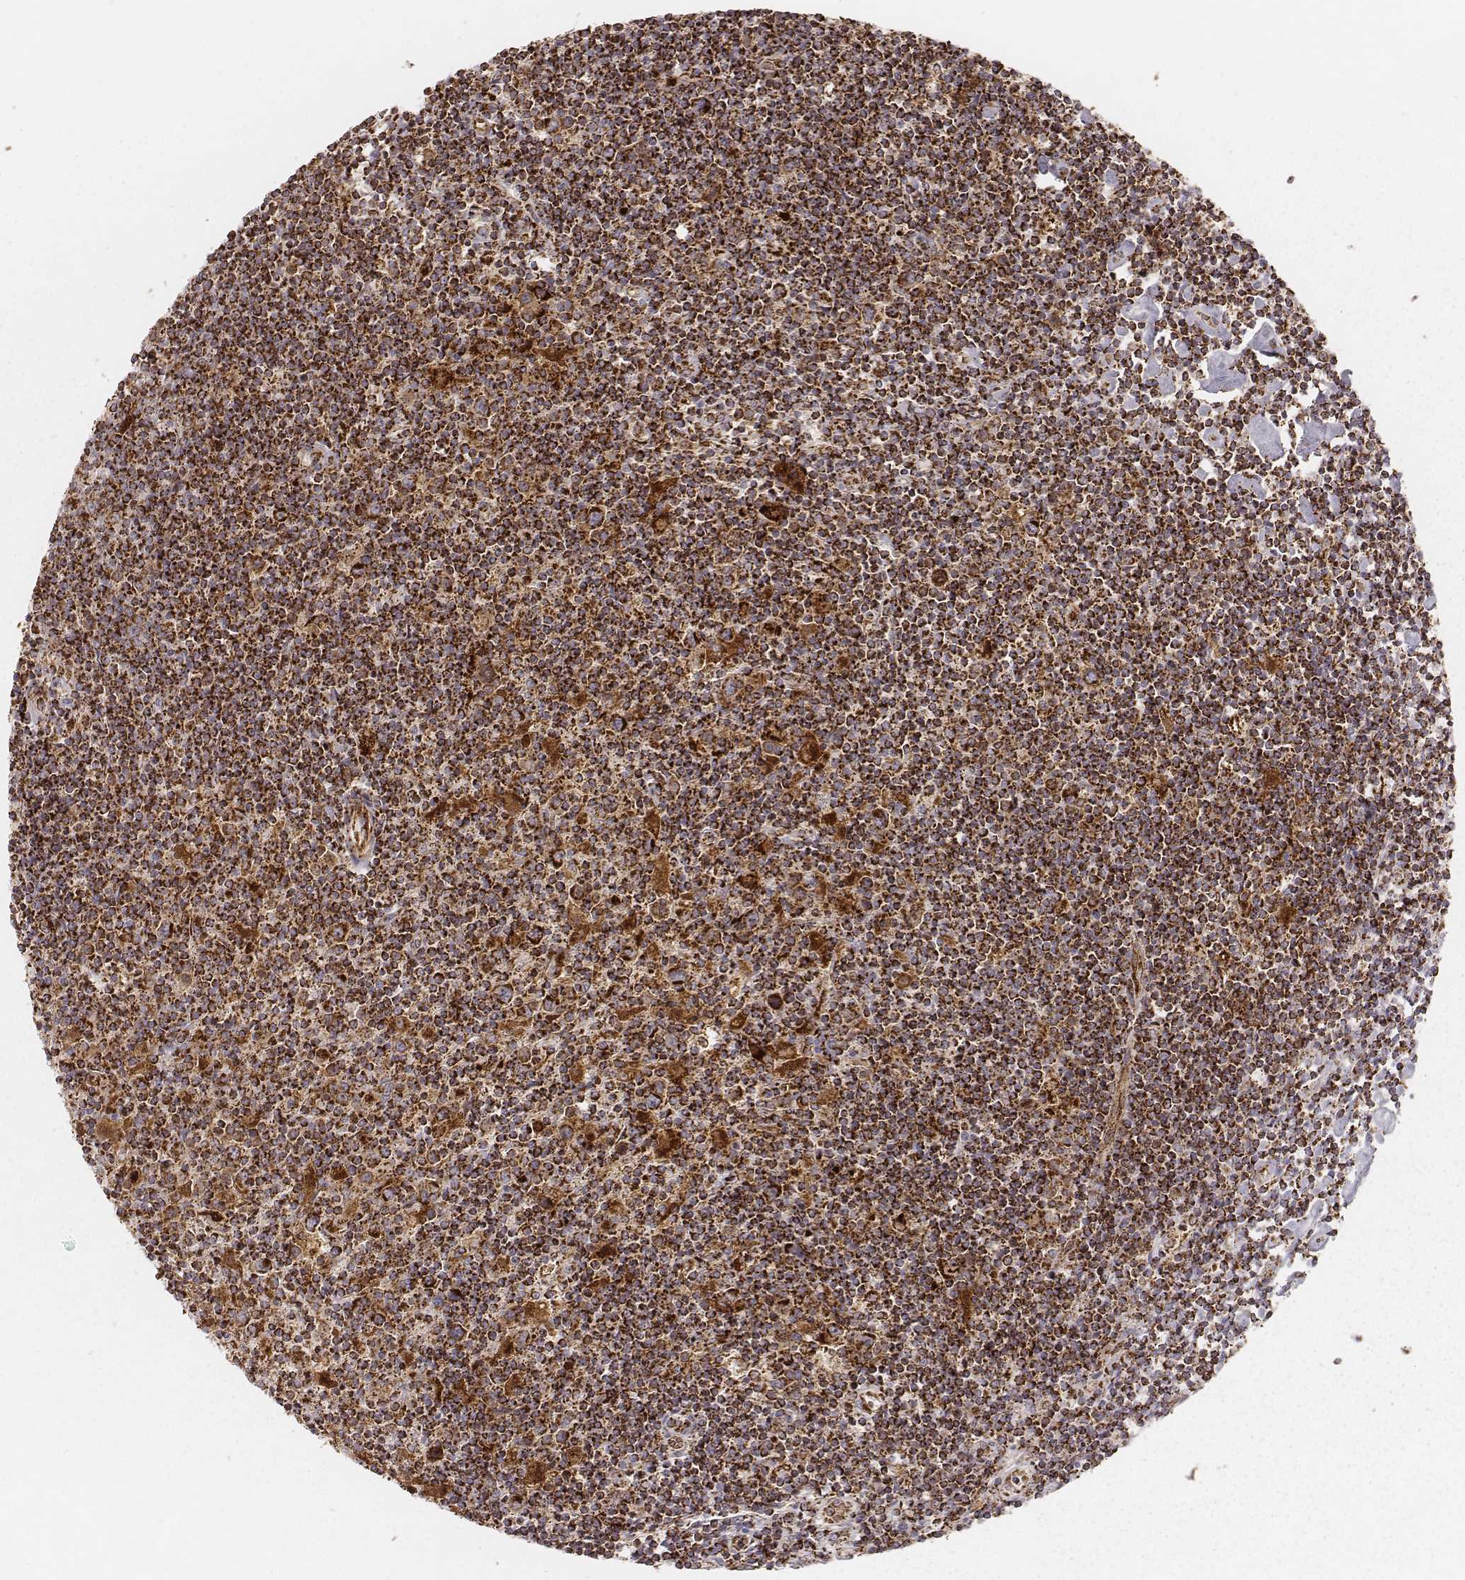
{"staining": {"intensity": "strong", "quantity": ">75%", "location": "cytoplasmic/membranous"}, "tissue": "lymphoma", "cell_type": "Tumor cells", "image_type": "cancer", "snomed": [{"axis": "morphology", "description": "Hodgkin's disease, NOS"}, {"axis": "topography", "description": "Lymph node"}], "caption": "A high-resolution histopathology image shows IHC staining of lymphoma, which exhibits strong cytoplasmic/membranous staining in approximately >75% of tumor cells. Nuclei are stained in blue.", "gene": "CS", "patient": {"sex": "male", "age": 40}}